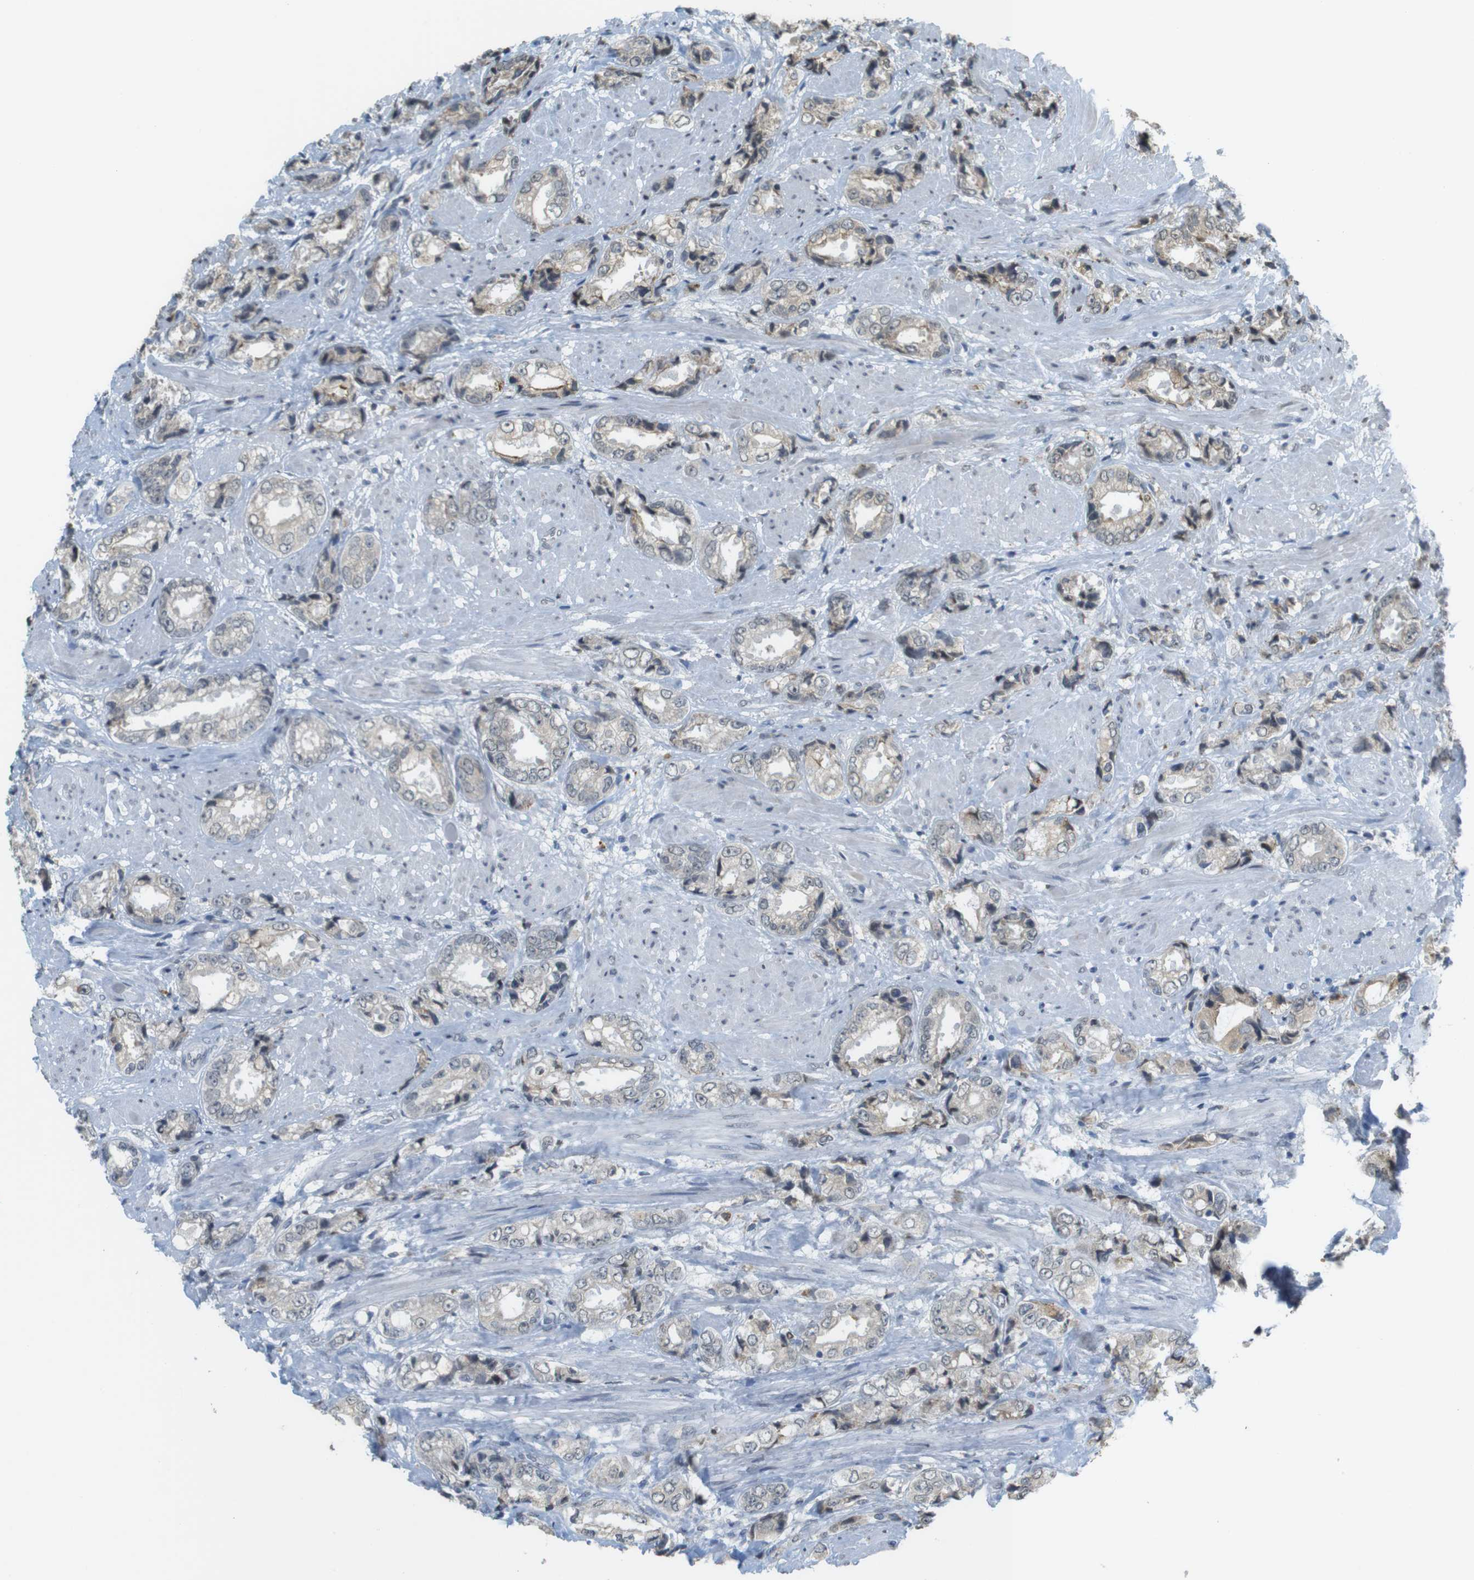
{"staining": {"intensity": "weak", "quantity": "25%-75%", "location": "cytoplasmic/membranous"}, "tissue": "prostate cancer", "cell_type": "Tumor cells", "image_type": "cancer", "snomed": [{"axis": "morphology", "description": "Adenocarcinoma, High grade"}, {"axis": "topography", "description": "Prostate"}], "caption": "Immunohistochemistry of human prostate high-grade adenocarcinoma shows low levels of weak cytoplasmic/membranous staining in about 25%-75% of tumor cells.", "gene": "FZD10", "patient": {"sex": "male", "age": 61}}